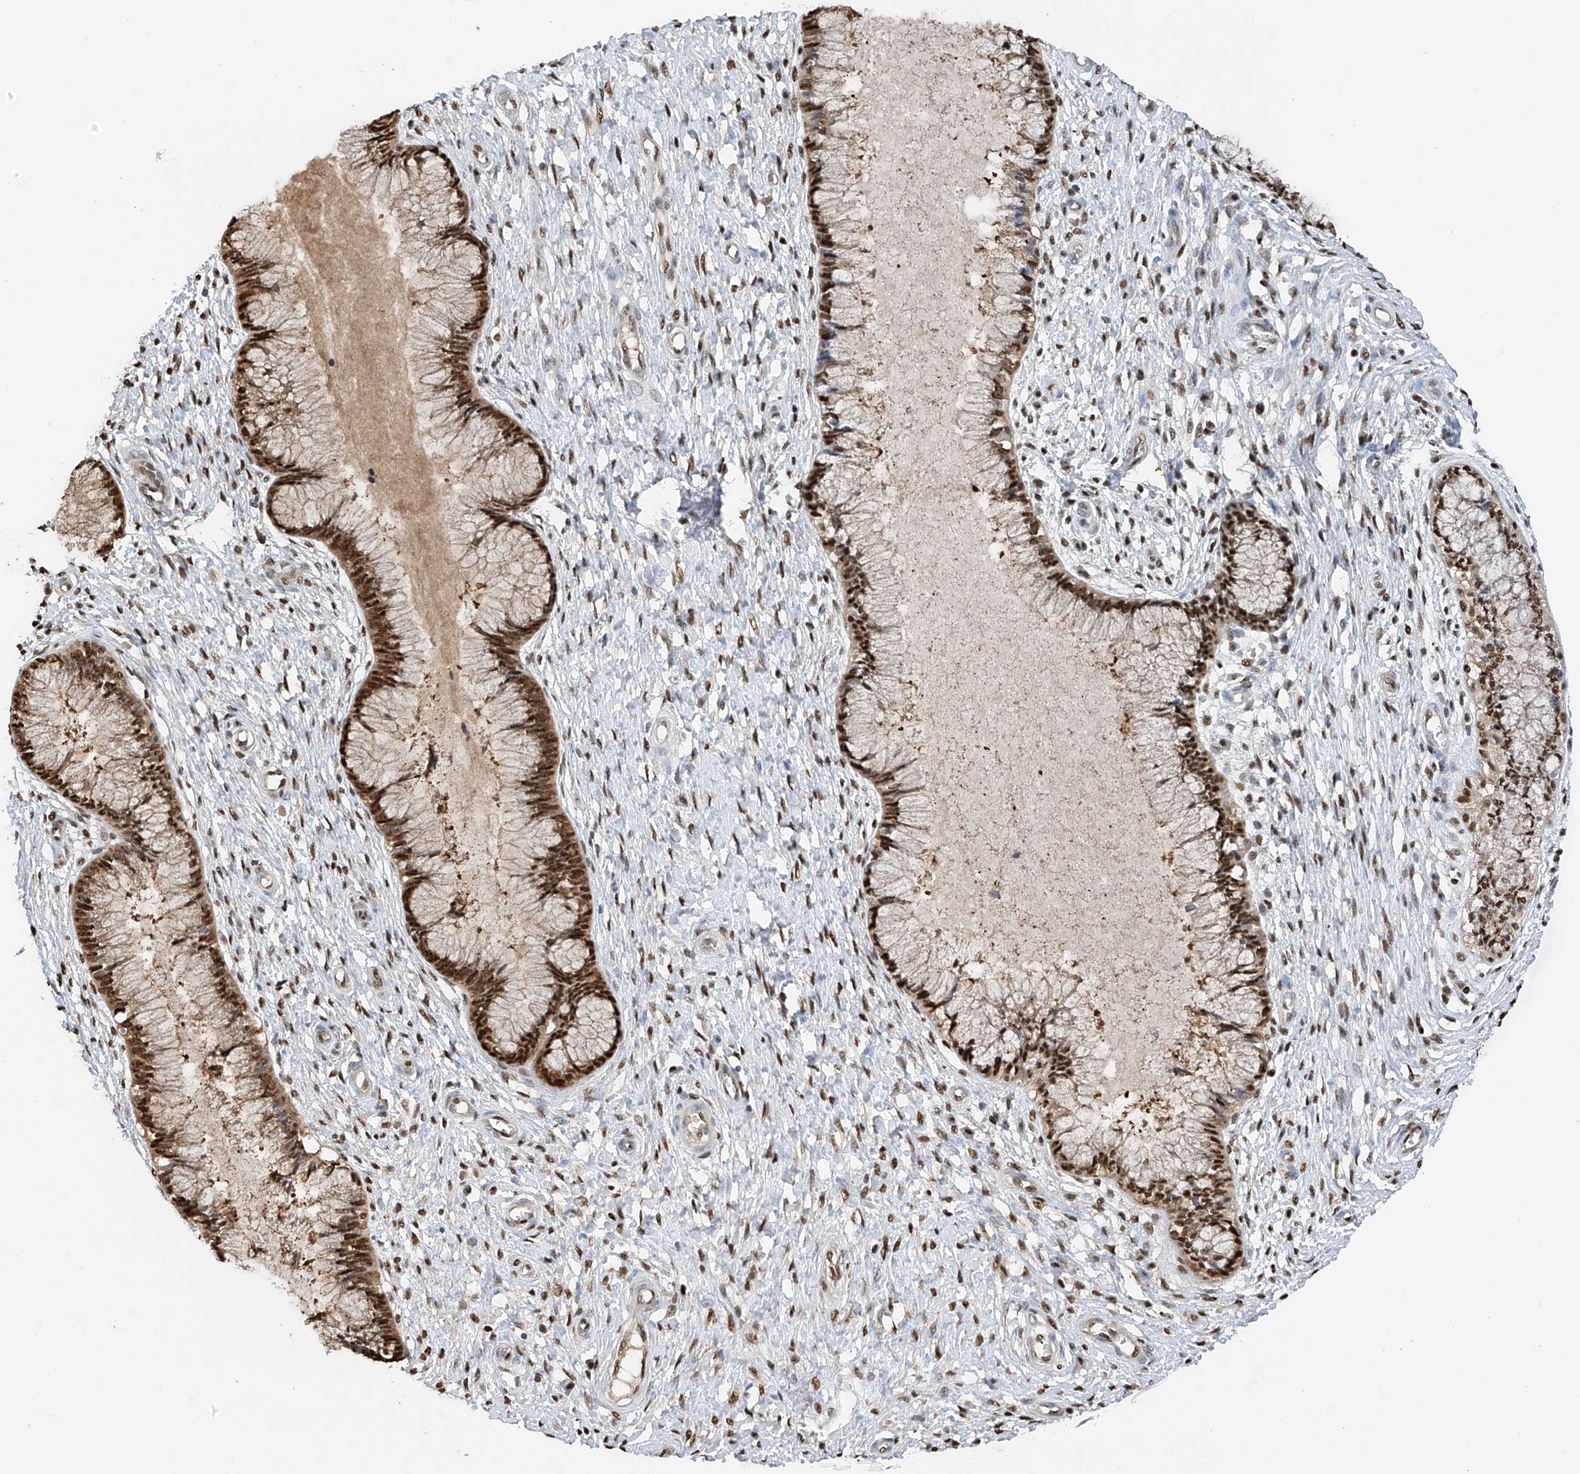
{"staining": {"intensity": "moderate", "quantity": ">75%", "location": "nuclear"}, "tissue": "cervix", "cell_type": "Glandular cells", "image_type": "normal", "snomed": [{"axis": "morphology", "description": "Normal tissue, NOS"}, {"axis": "topography", "description": "Cervix"}], "caption": "Protein staining shows moderate nuclear expression in approximately >75% of glandular cells in normal cervix. (IHC, brightfield microscopy, high magnification).", "gene": "PMM1", "patient": {"sex": "female", "age": 55}}